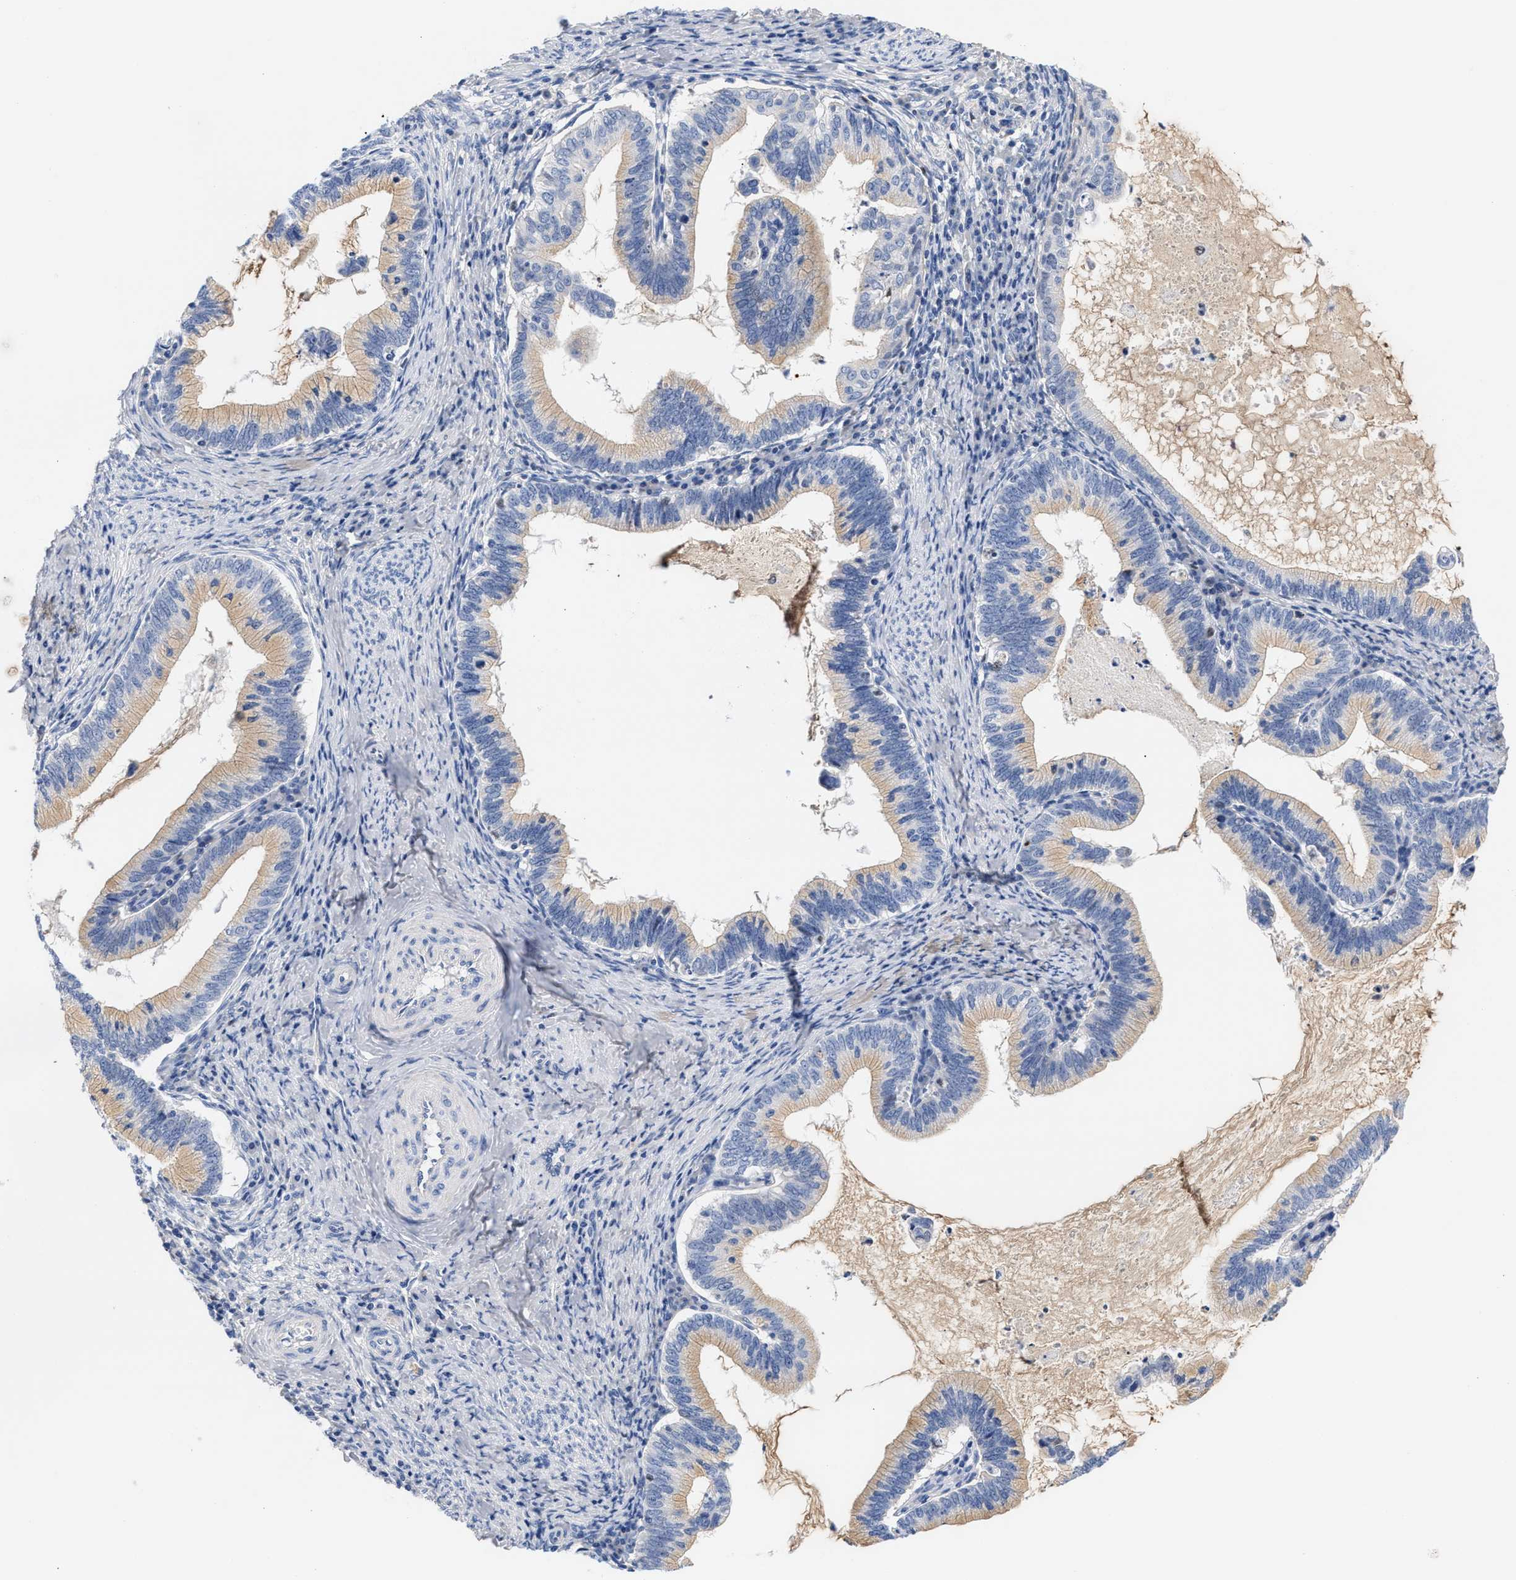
{"staining": {"intensity": "negative", "quantity": "none", "location": "none"}, "tissue": "cervical cancer", "cell_type": "Tumor cells", "image_type": "cancer", "snomed": [{"axis": "morphology", "description": "Adenocarcinoma, NOS"}, {"axis": "topography", "description": "Cervix"}], "caption": "IHC photomicrograph of neoplastic tissue: human cervical adenocarcinoma stained with DAB (3,3'-diaminobenzidine) demonstrates no significant protein positivity in tumor cells.", "gene": "ACTL7B", "patient": {"sex": "female", "age": 36}}